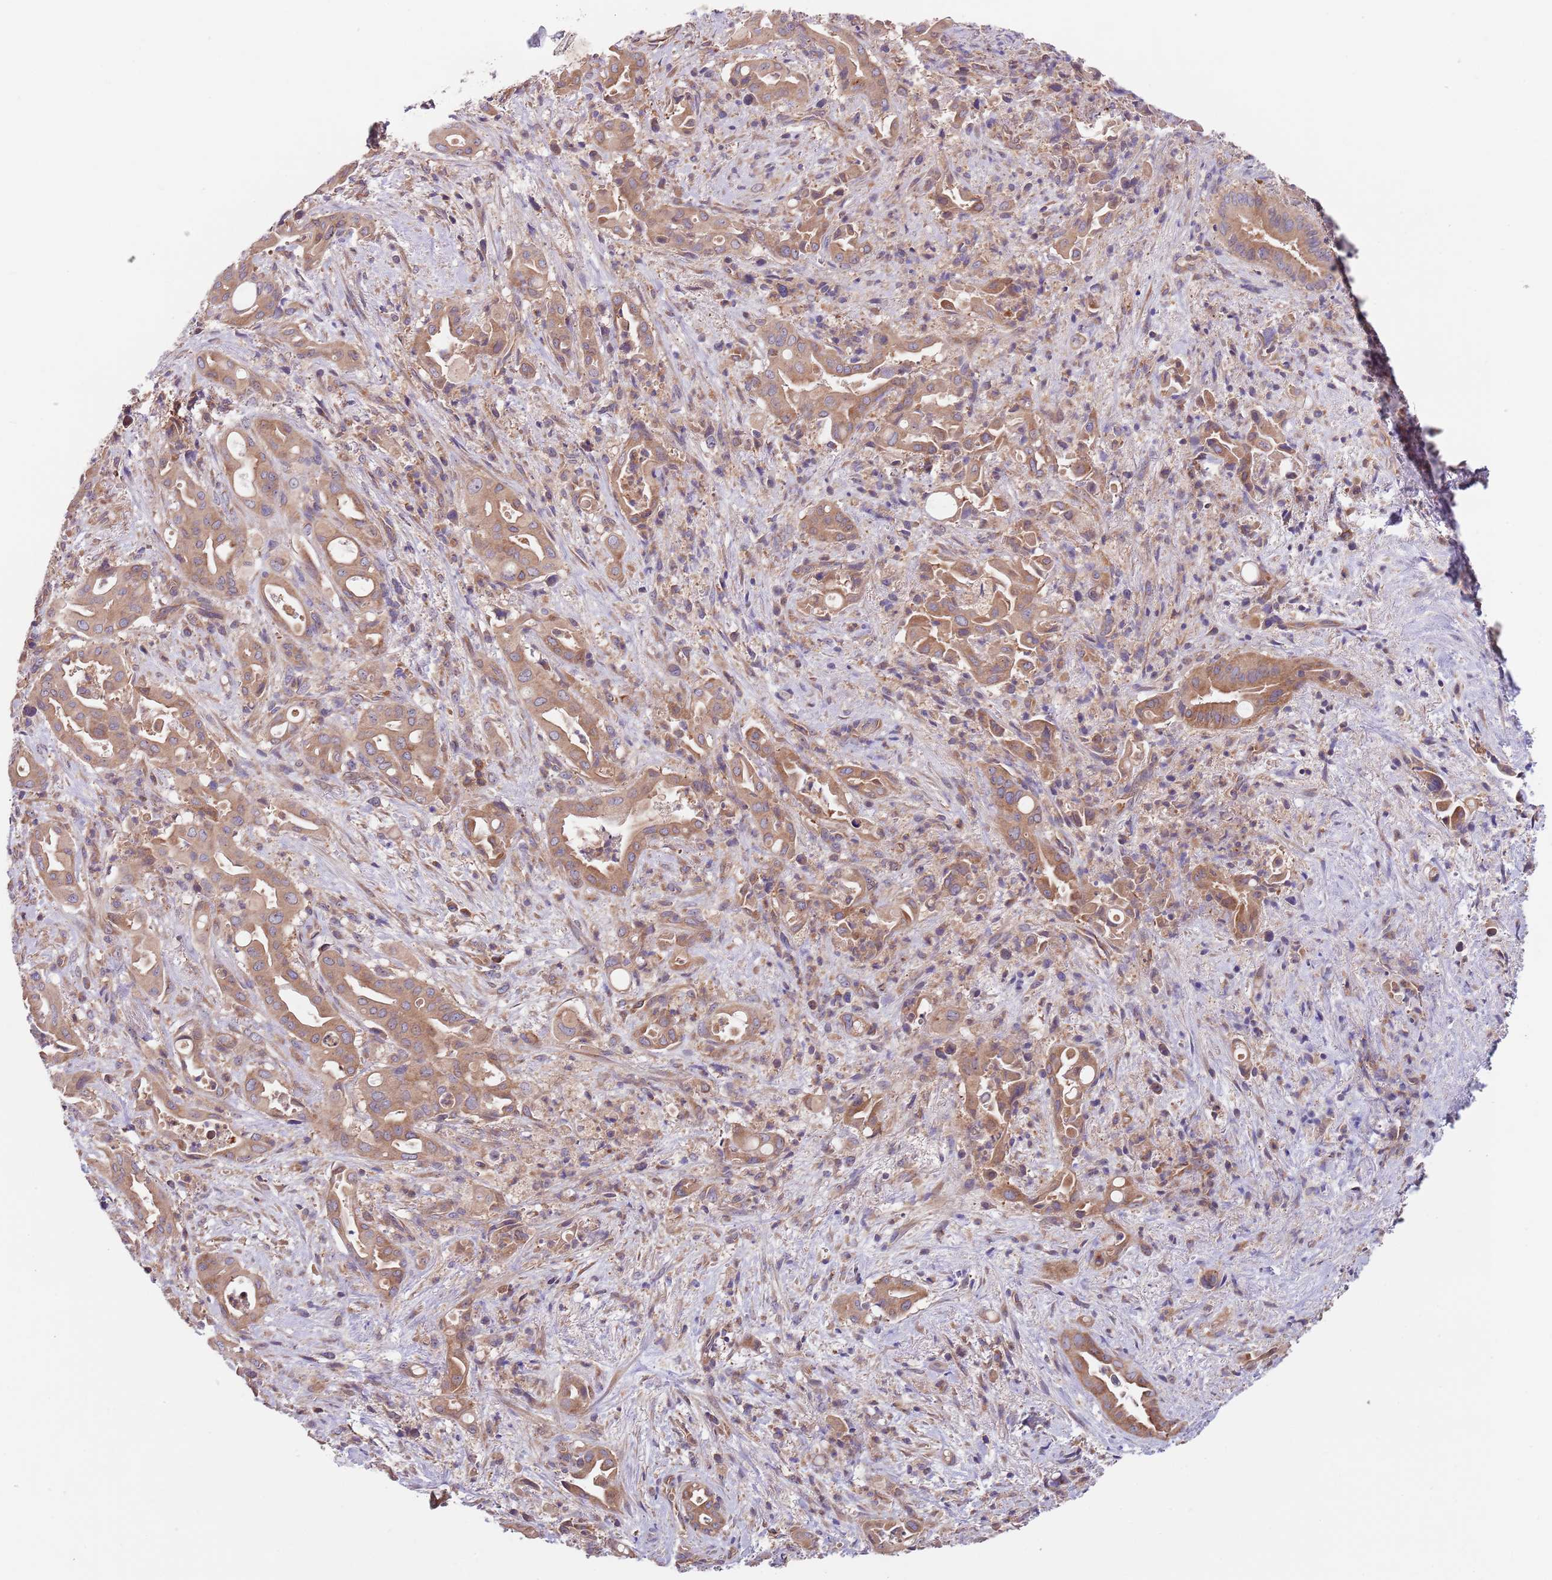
{"staining": {"intensity": "moderate", "quantity": ">75%", "location": "cytoplasmic/membranous"}, "tissue": "liver cancer", "cell_type": "Tumor cells", "image_type": "cancer", "snomed": [{"axis": "morphology", "description": "Cholangiocarcinoma"}, {"axis": "topography", "description": "Liver"}], "caption": "This photomicrograph demonstrates immunohistochemistry staining of liver cholangiocarcinoma, with medium moderate cytoplasmic/membranous positivity in approximately >75% of tumor cells.", "gene": "EIF3F", "patient": {"sex": "female", "age": 68}}